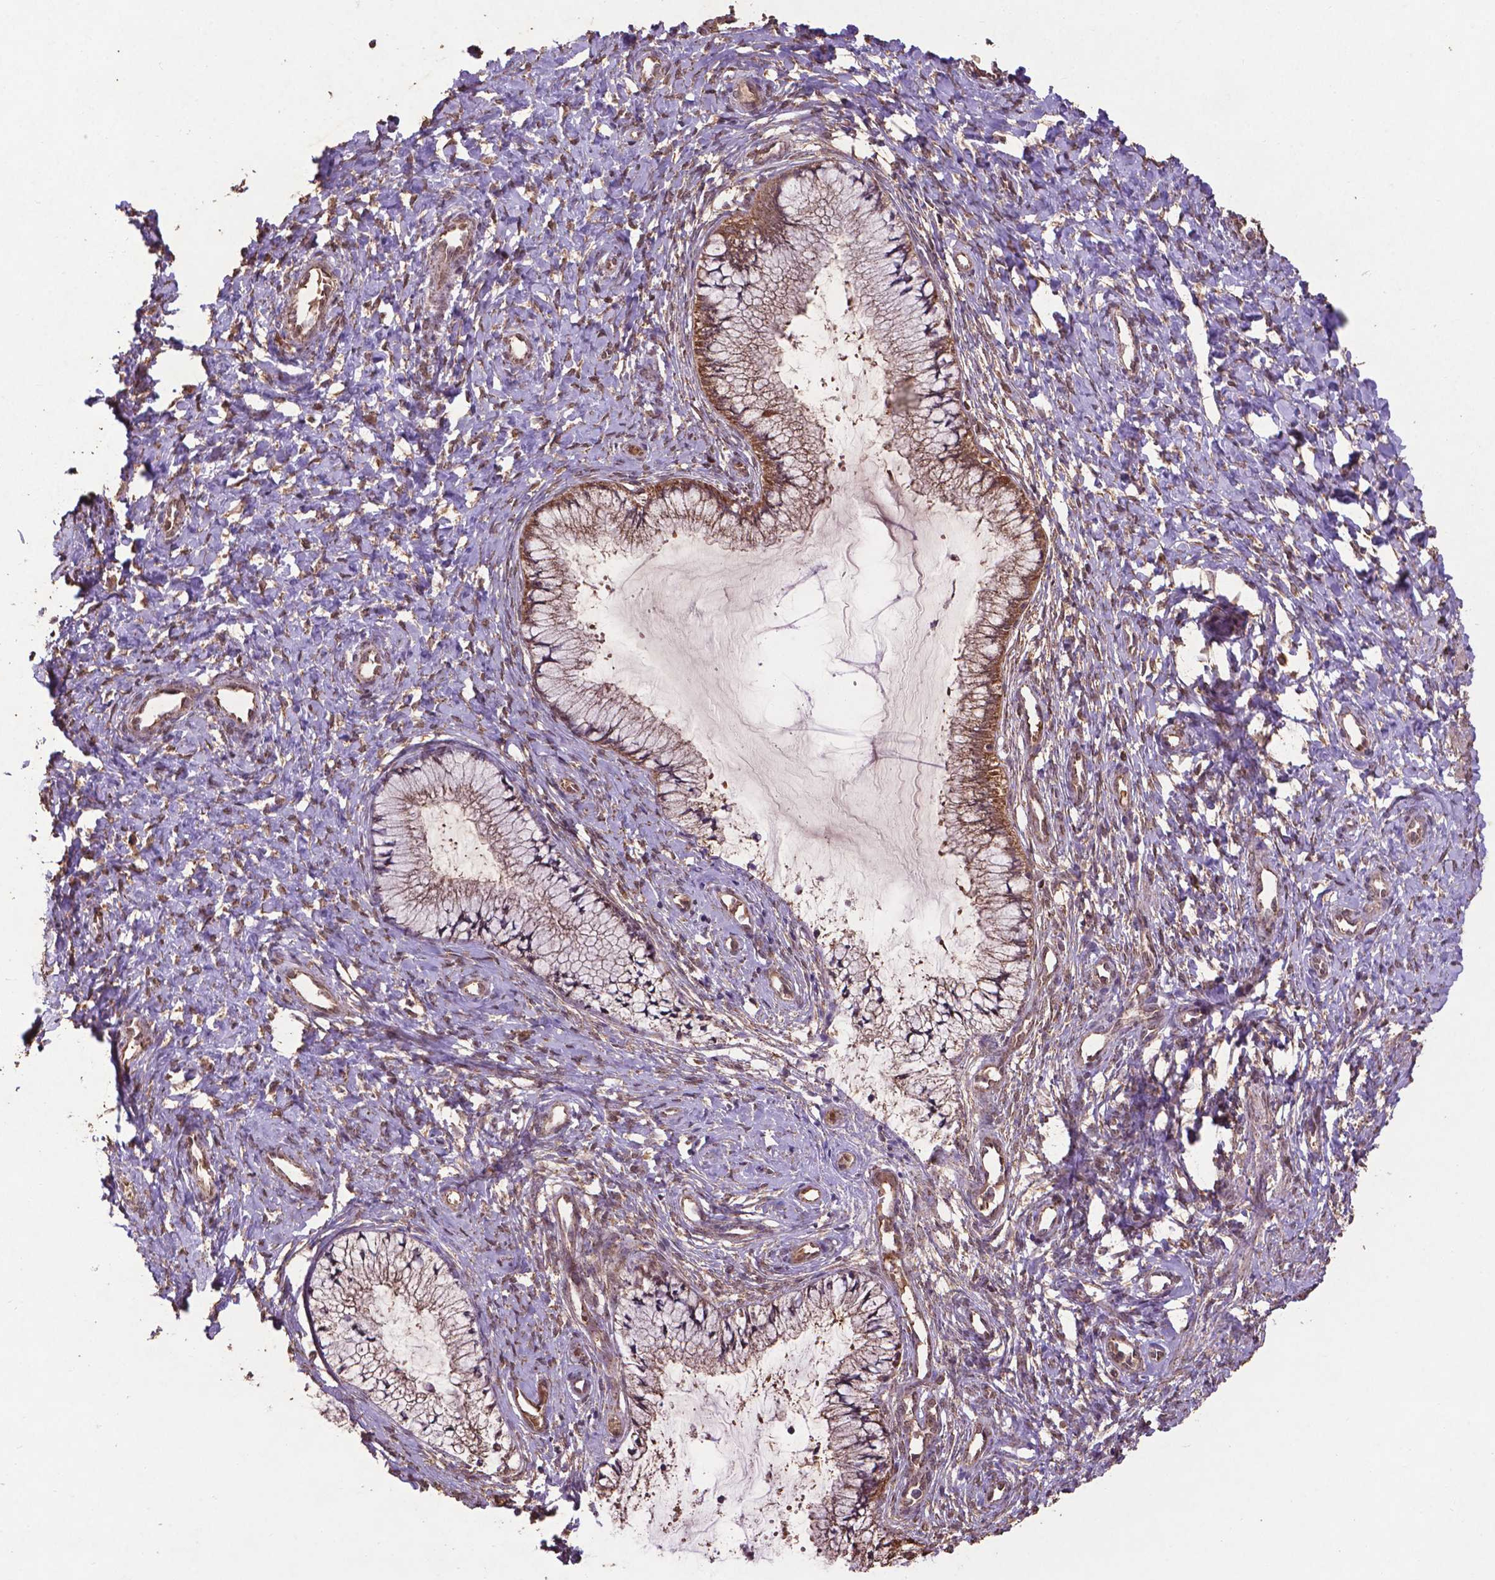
{"staining": {"intensity": "moderate", "quantity": ">75%", "location": "cytoplasmic/membranous"}, "tissue": "cervix", "cell_type": "Glandular cells", "image_type": "normal", "snomed": [{"axis": "morphology", "description": "Normal tissue, NOS"}, {"axis": "topography", "description": "Cervix"}], "caption": "Immunohistochemical staining of unremarkable cervix reveals medium levels of moderate cytoplasmic/membranous expression in about >75% of glandular cells.", "gene": "DCAF1", "patient": {"sex": "female", "age": 37}}